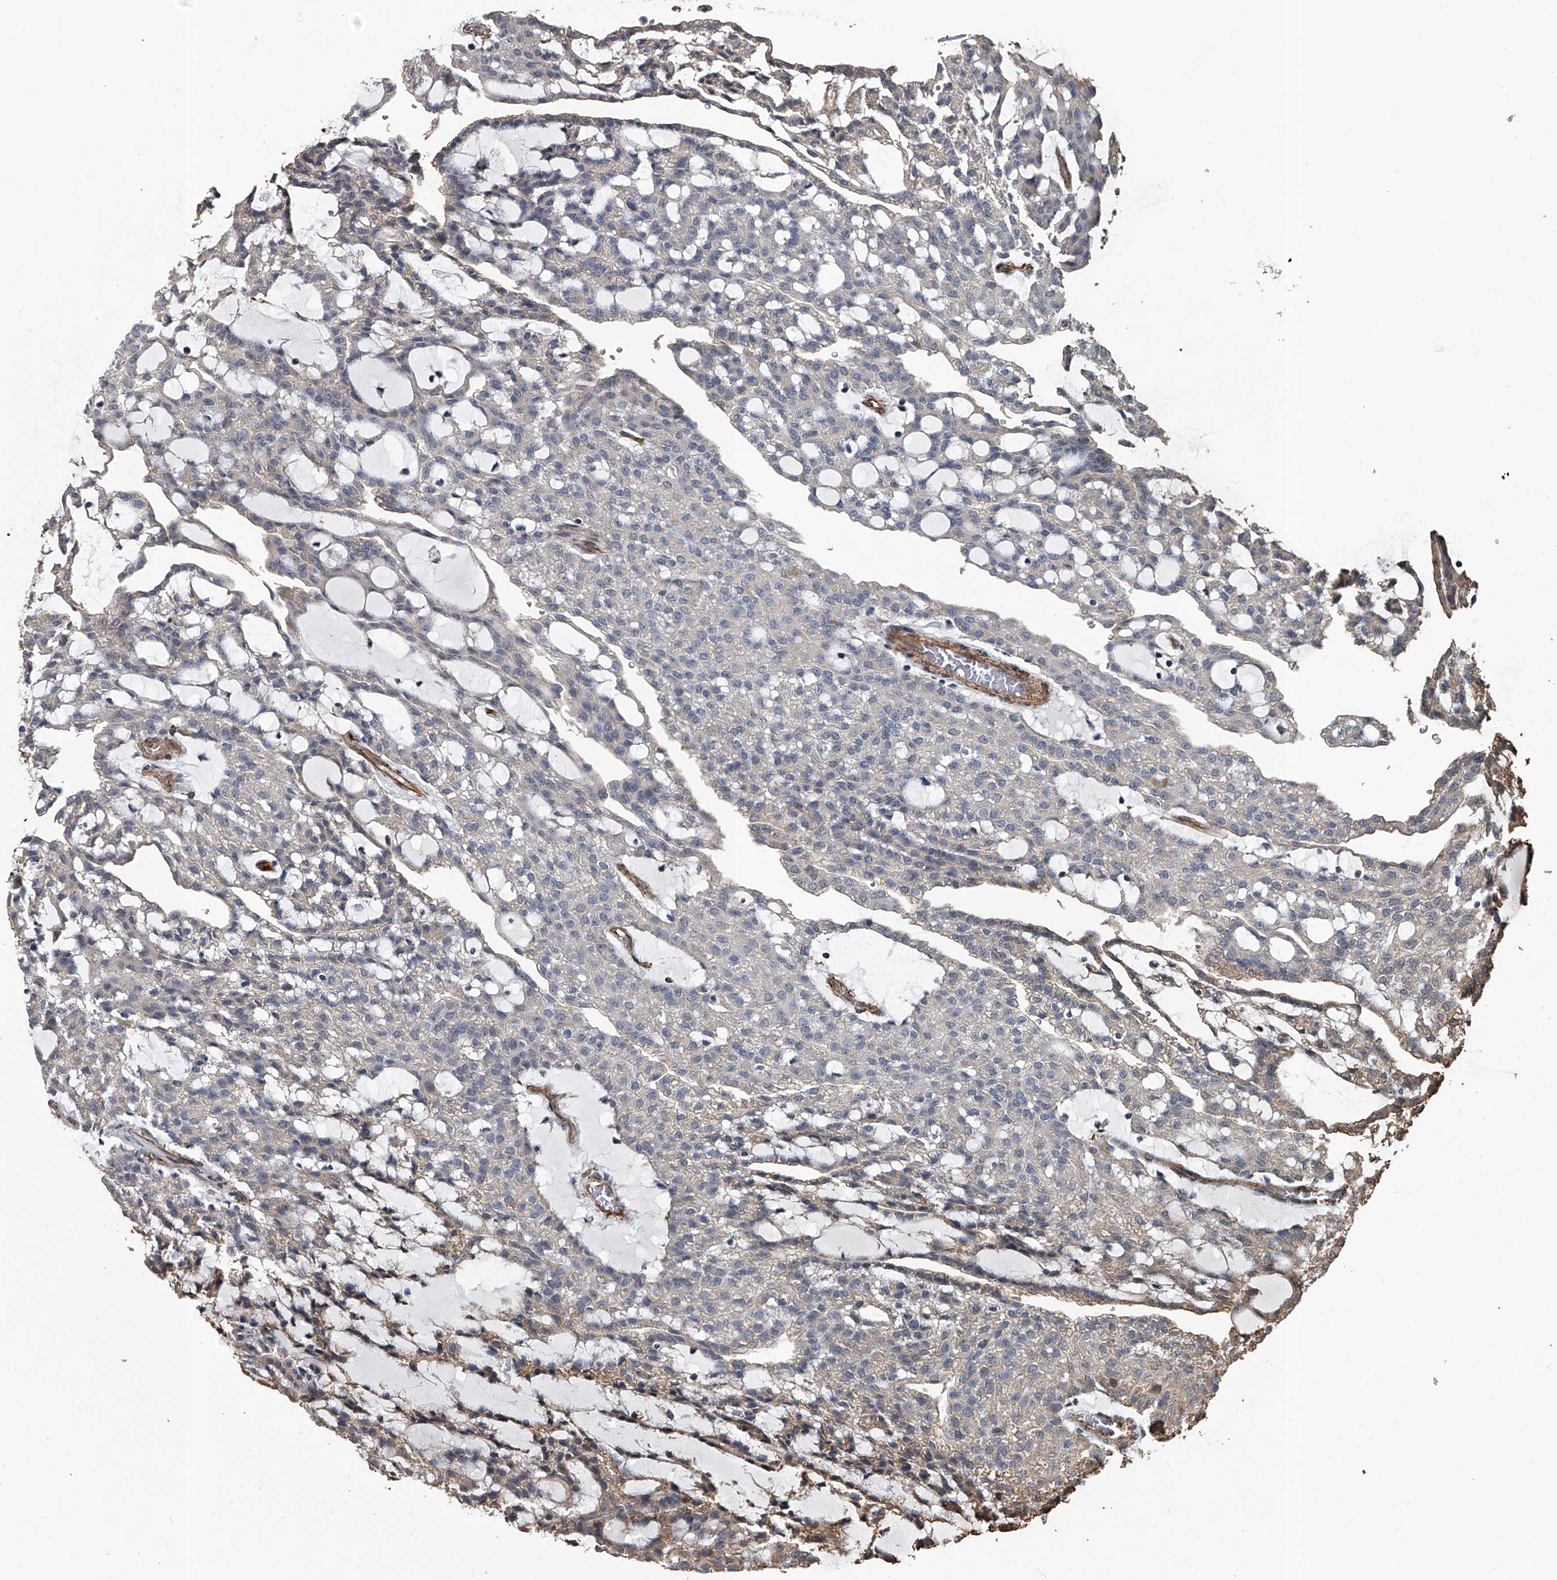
{"staining": {"intensity": "negative", "quantity": "none", "location": "none"}, "tissue": "renal cancer", "cell_type": "Tumor cells", "image_type": "cancer", "snomed": [{"axis": "morphology", "description": "Adenocarcinoma, NOS"}, {"axis": "topography", "description": "Kidney"}], "caption": "High magnification brightfield microscopy of renal adenocarcinoma stained with DAB (3,3'-diaminobenzidine) (brown) and counterstained with hematoxylin (blue): tumor cells show no significant staining. (Immunohistochemistry (ihc), brightfield microscopy, high magnification).", "gene": "LDLRAD2", "patient": {"sex": "male", "age": 63}}